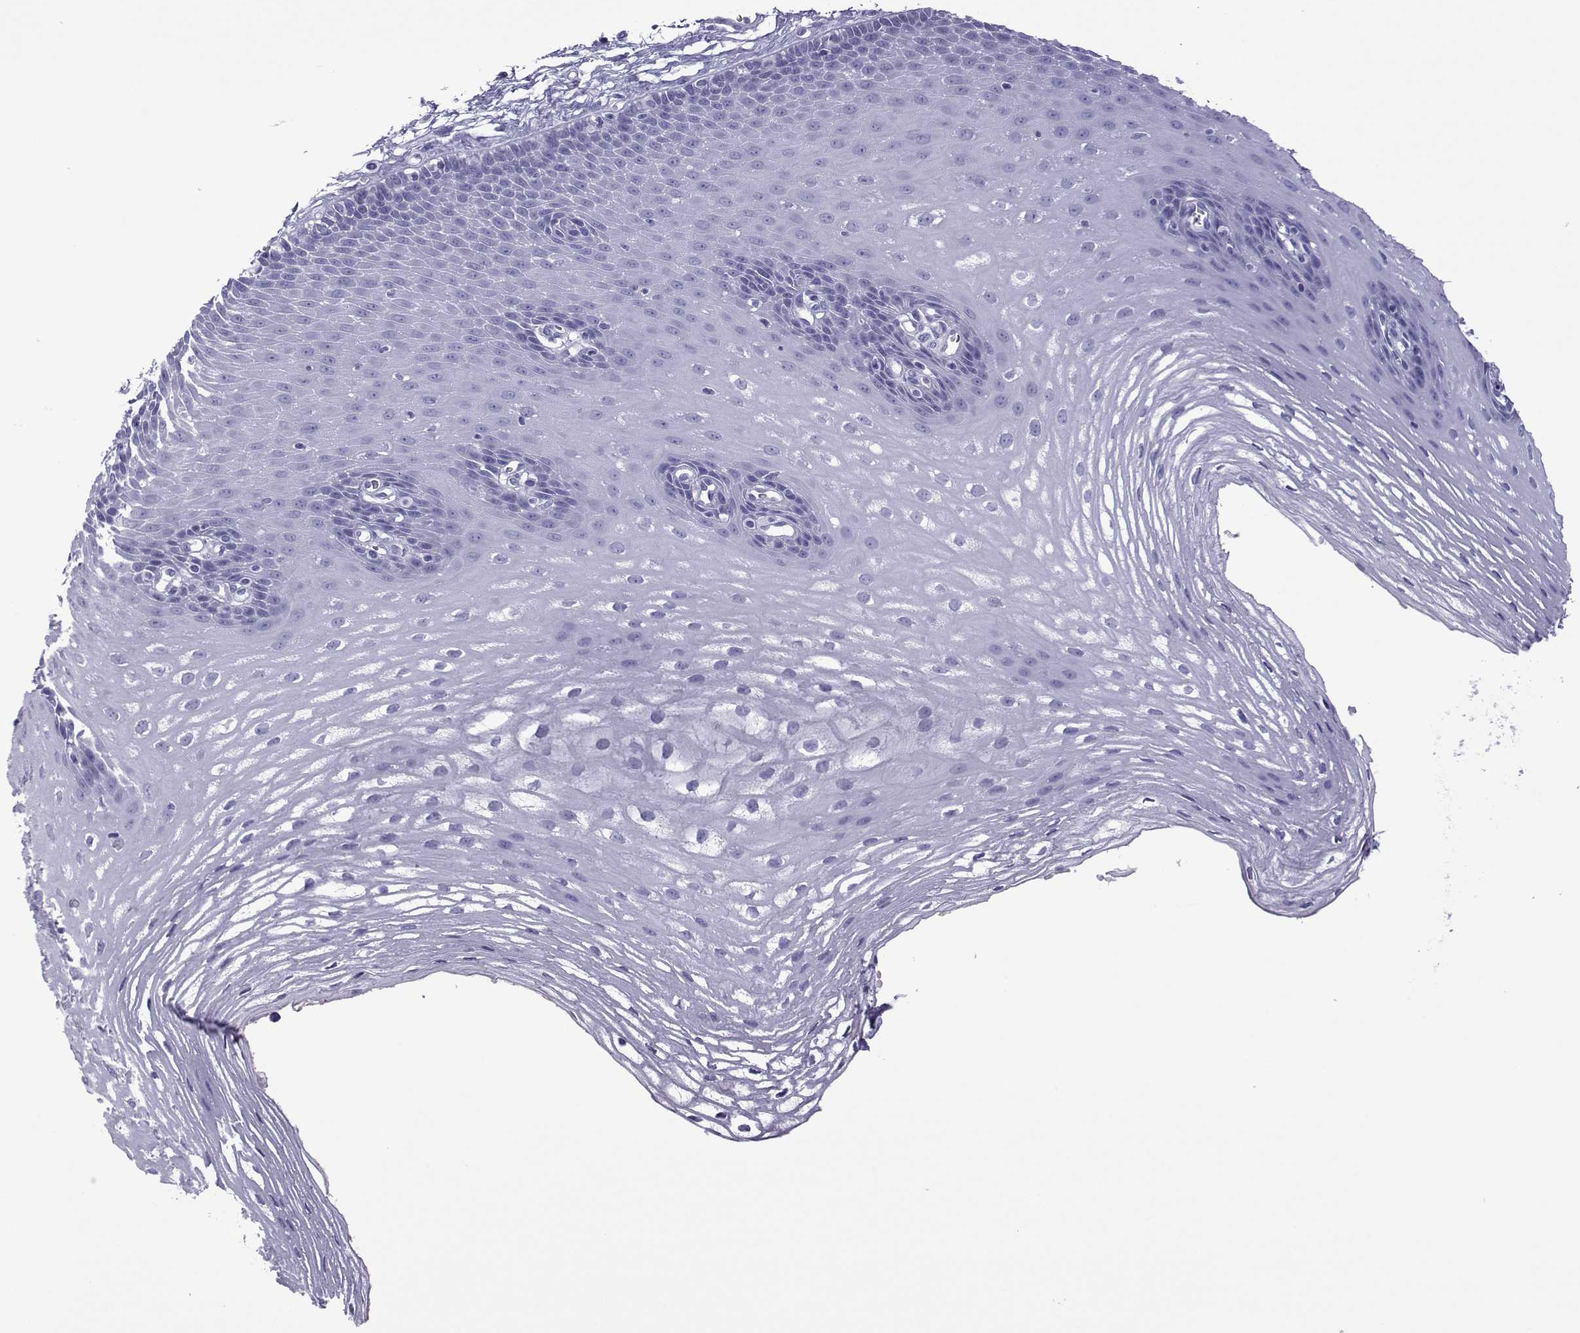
{"staining": {"intensity": "negative", "quantity": "none", "location": "none"}, "tissue": "esophagus", "cell_type": "Squamous epithelial cells", "image_type": "normal", "snomed": [{"axis": "morphology", "description": "Normal tissue, NOS"}, {"axis": "topography", "description": "Esophagus"}], "caption": "IHC of benign esophagus displays no staining in squamous epithelial cells.", "gene": "SPANXA1", "patient": {"sex": "male", "age": 72}}